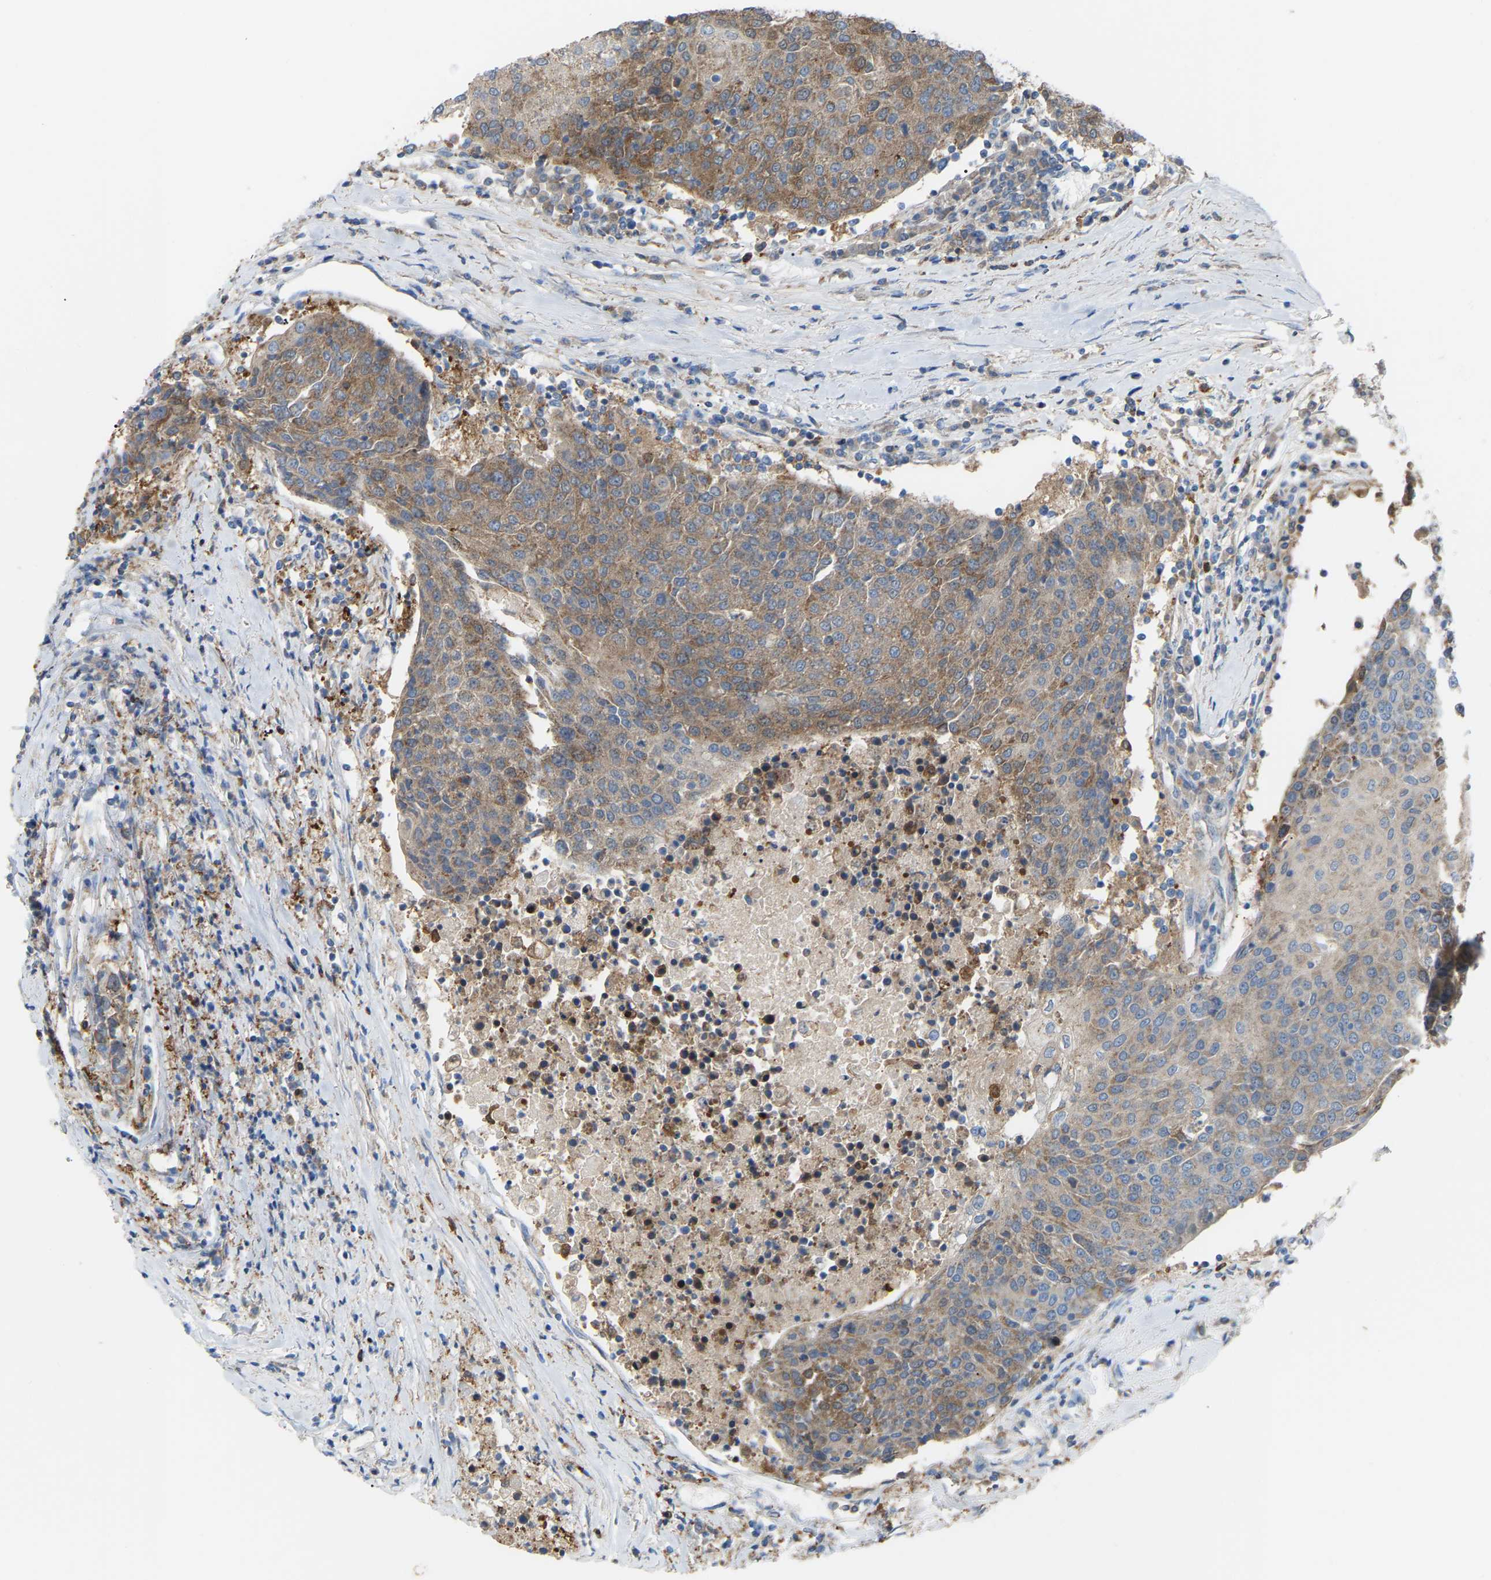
{"staining": {"intensity": "moderate", "quantity": ">75%", "location": "cytoplasmic/membranous"}, "tissue": "urothelial cancer", "cell_type": "Tumor cells", "image_type": "cancer", "snomed": [{"axis": "morphology", "description": "Urothelial carcinoma, High grade"}, {"axis": "topography", "description": "Urinary bladder"}], "caption": "Approximately >75% of tumor cells in human high-grade urothelial carcinoma exhibit moderate cytoplasmic/membranous protein positivity as visualized by brown immunohistochemical staining.", "gene": "CROT", "patient": {"sex": "female", "age": 85}}